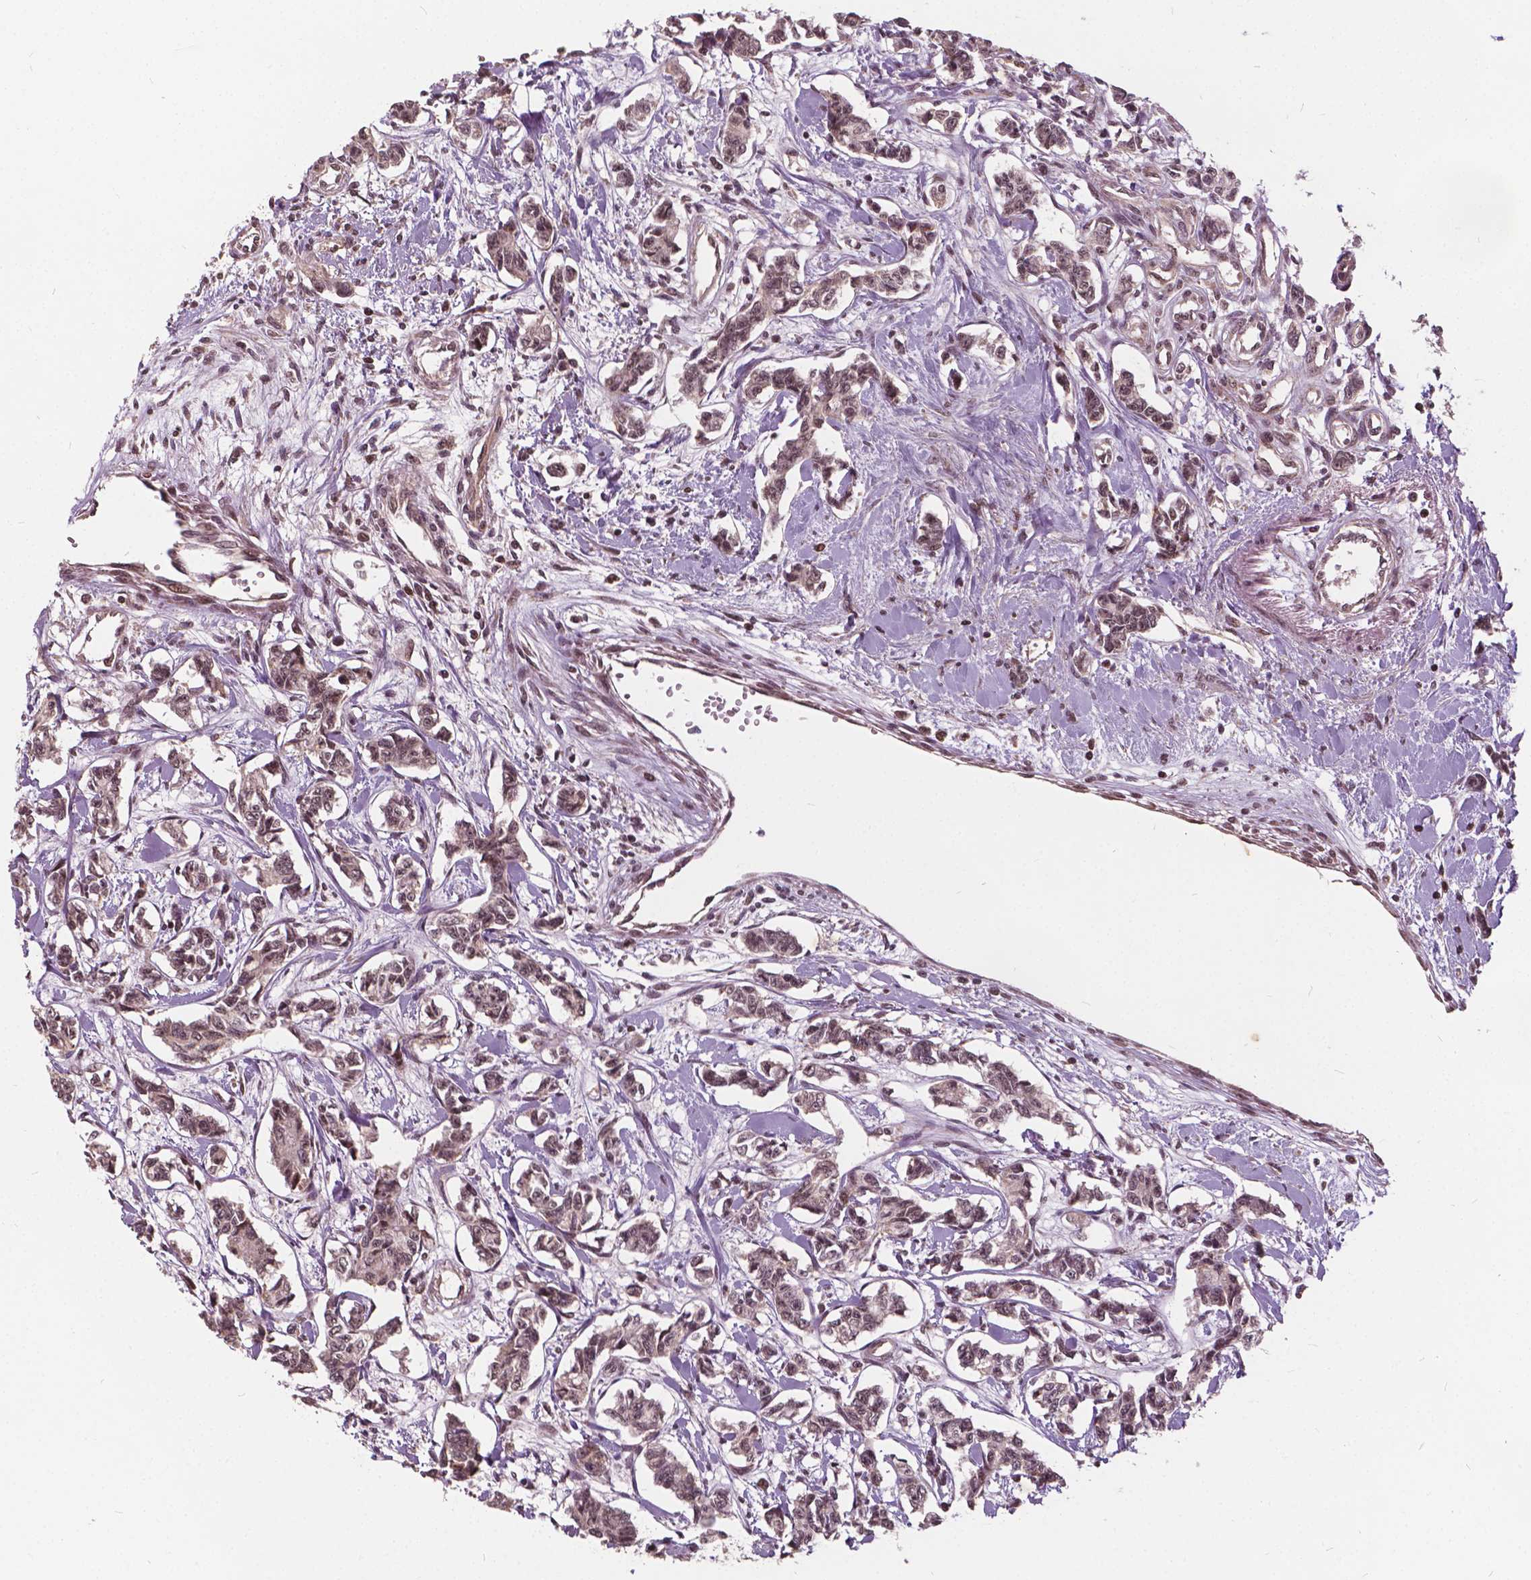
{"staining": {"intensity": "moderate", "quantity": ">75%", "location": "nuclear"}, "tissue": "carcinoid", "cell_type": "Tumor cells", "image_type": "cancer", "snomed": [{"axis": "morphology", "description": "Carcinoid, malignant, NOS"}, {"axis": "topography", "description": "Kidney"}], "caption": "Protein staining exhibits moderate nuclear staining in about >75% of tumor cells in carcinoid.", "gene": "GPS2", "patient": {"sex": "female", "age": 41}}